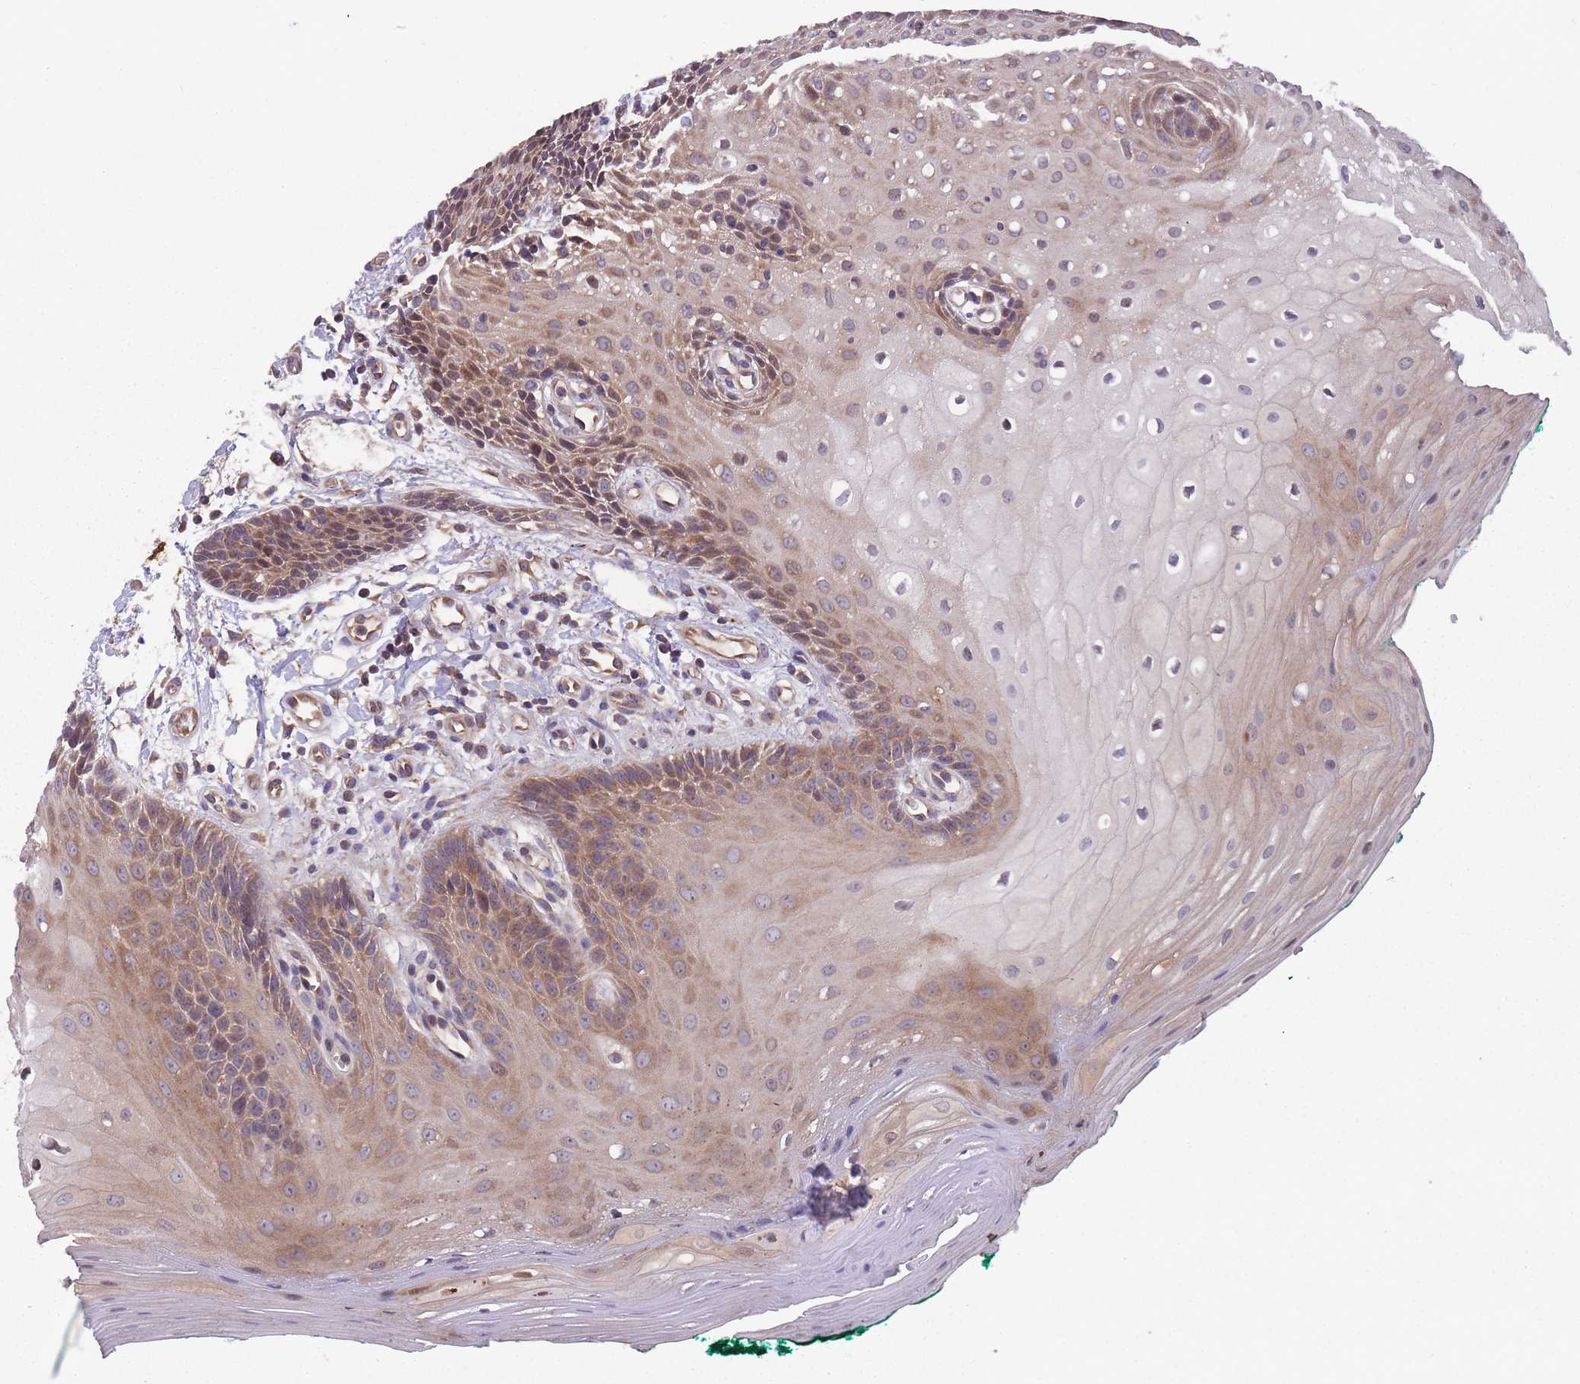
{"staining": {"intensity": "moderate", "quantity": "25%-75%", "location": "cytoplasmic/membranous"}, "tissue": "oral mucosa", "cell_type": "Squamous epithelial cells", "image_type": "normal", "snomed": [{"axis": "morphology", "description": "Normal tissue, NOS"}, {"axis": "morphology", "description": "Squamous cell carcinoma, NOS"}, {"axis": "topography", "description": "Oral tissue"}, {"axis": "topography", "description": "Tounge, NOS"}, {"axis": "topography", "description": "Head-Neck"}], "caption": "Human oral mucosa stained with a brown dye shows moderate cytoplasmic/membranous positive staining in about 25%-75% of squamous epithelial cells.", "gene": "ITPKC", "patient": {"sex": "male", "age": 79}}